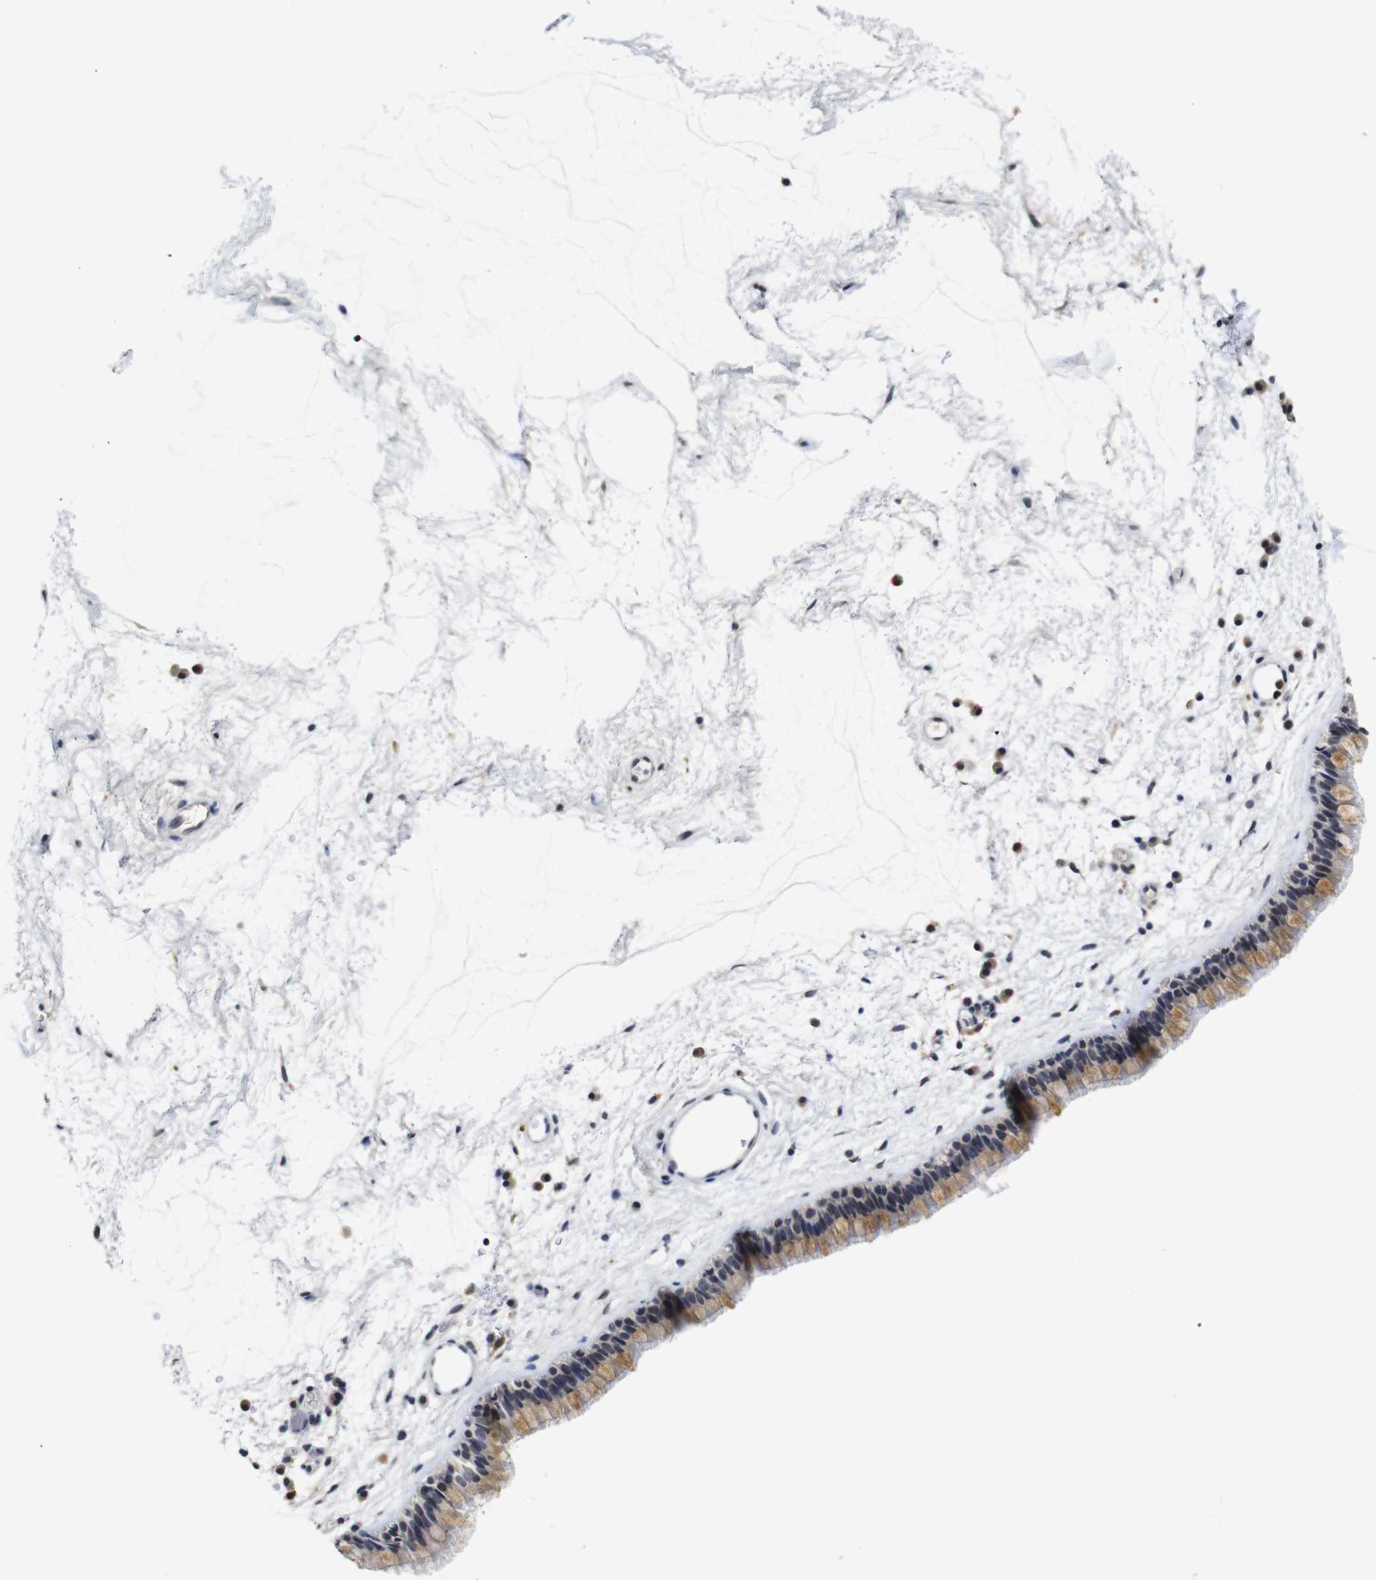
{"staining": {"intensity": "moderate", "quantity": ">75%", "location": "cytoplasmic/membranous"}, "tissue": "nasopharynx", "cell_type": "Respiratory epithelial cells", "image_type": "normal", "snomed": [{"axis": "morphology", "description": "Normal tissue, NOS"}, {"axis": "morphology", "description": "Inflammation, NOS"}, {"axis": "topography", "description": "Nasopharynx"}], "caption": "The histopathology image displays a brown stain indicating the presence of a protein in the cytoplasmic/membranous of respiratory epithelial cells in nasopharynx. (IHC, brightfield microscopy, high magnification).", "gene": "NTRK3", "patient": {"sex": "male", "age": 48}}